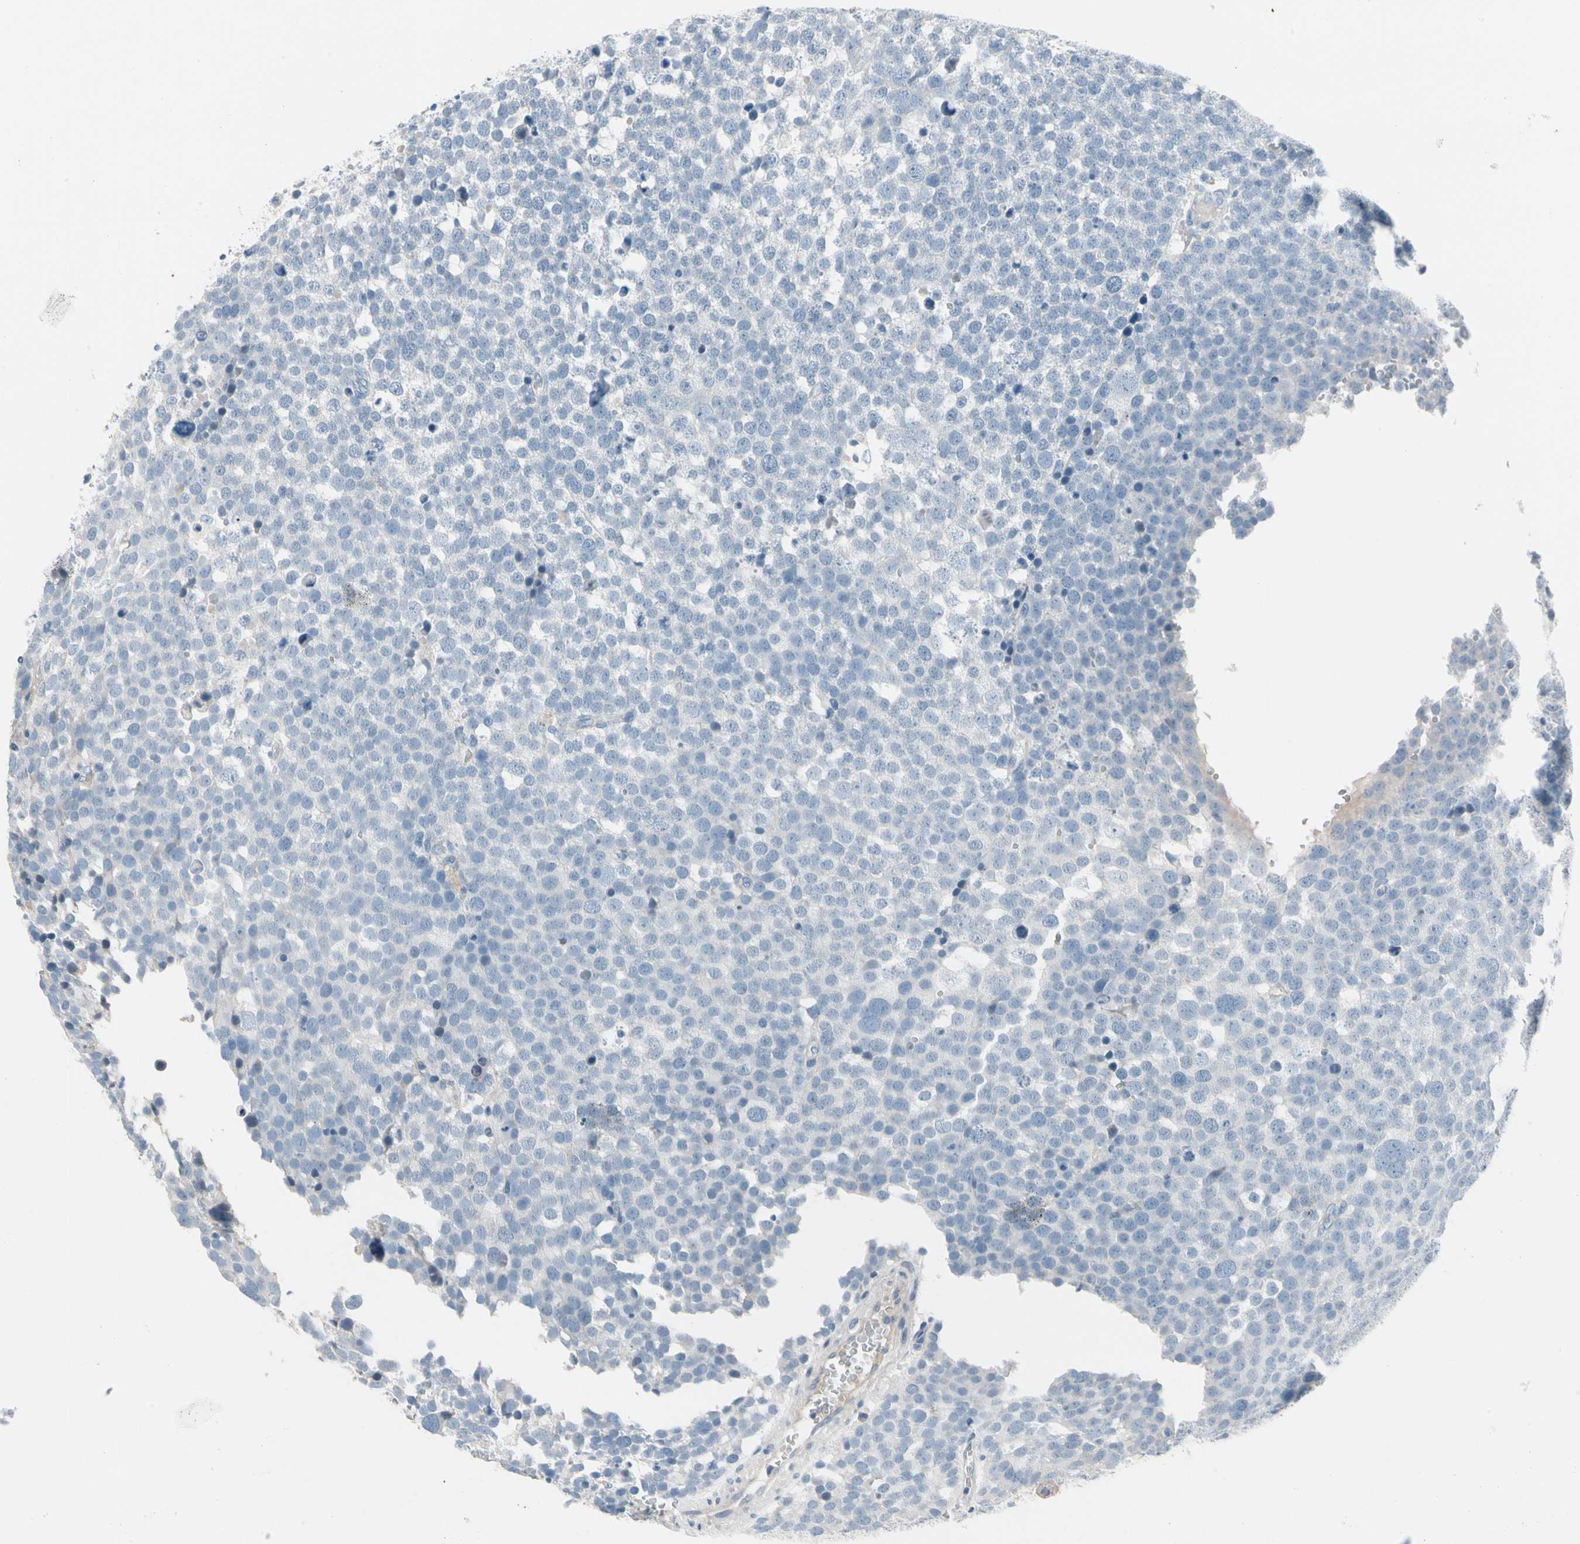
{"staining": {"intensity": "negative", "quantity": "none", "location": "none"}, "tissue": "testis cancer", "cell_type": "Tumor cells", "image_type": "cancer", "snomed": [{"axis": "morphology", "description": "Seminoma, NOS"}, {"axis": "topography", "description": "Testis"}], "caption": "A high-resolution image shows immunohistochemistry (IHC) staining of testis cancer (seminoma), which exhibits no significant expression in tumor cells.", "gene": "PGR", "patient": {"sex": "male", "age": 71}}